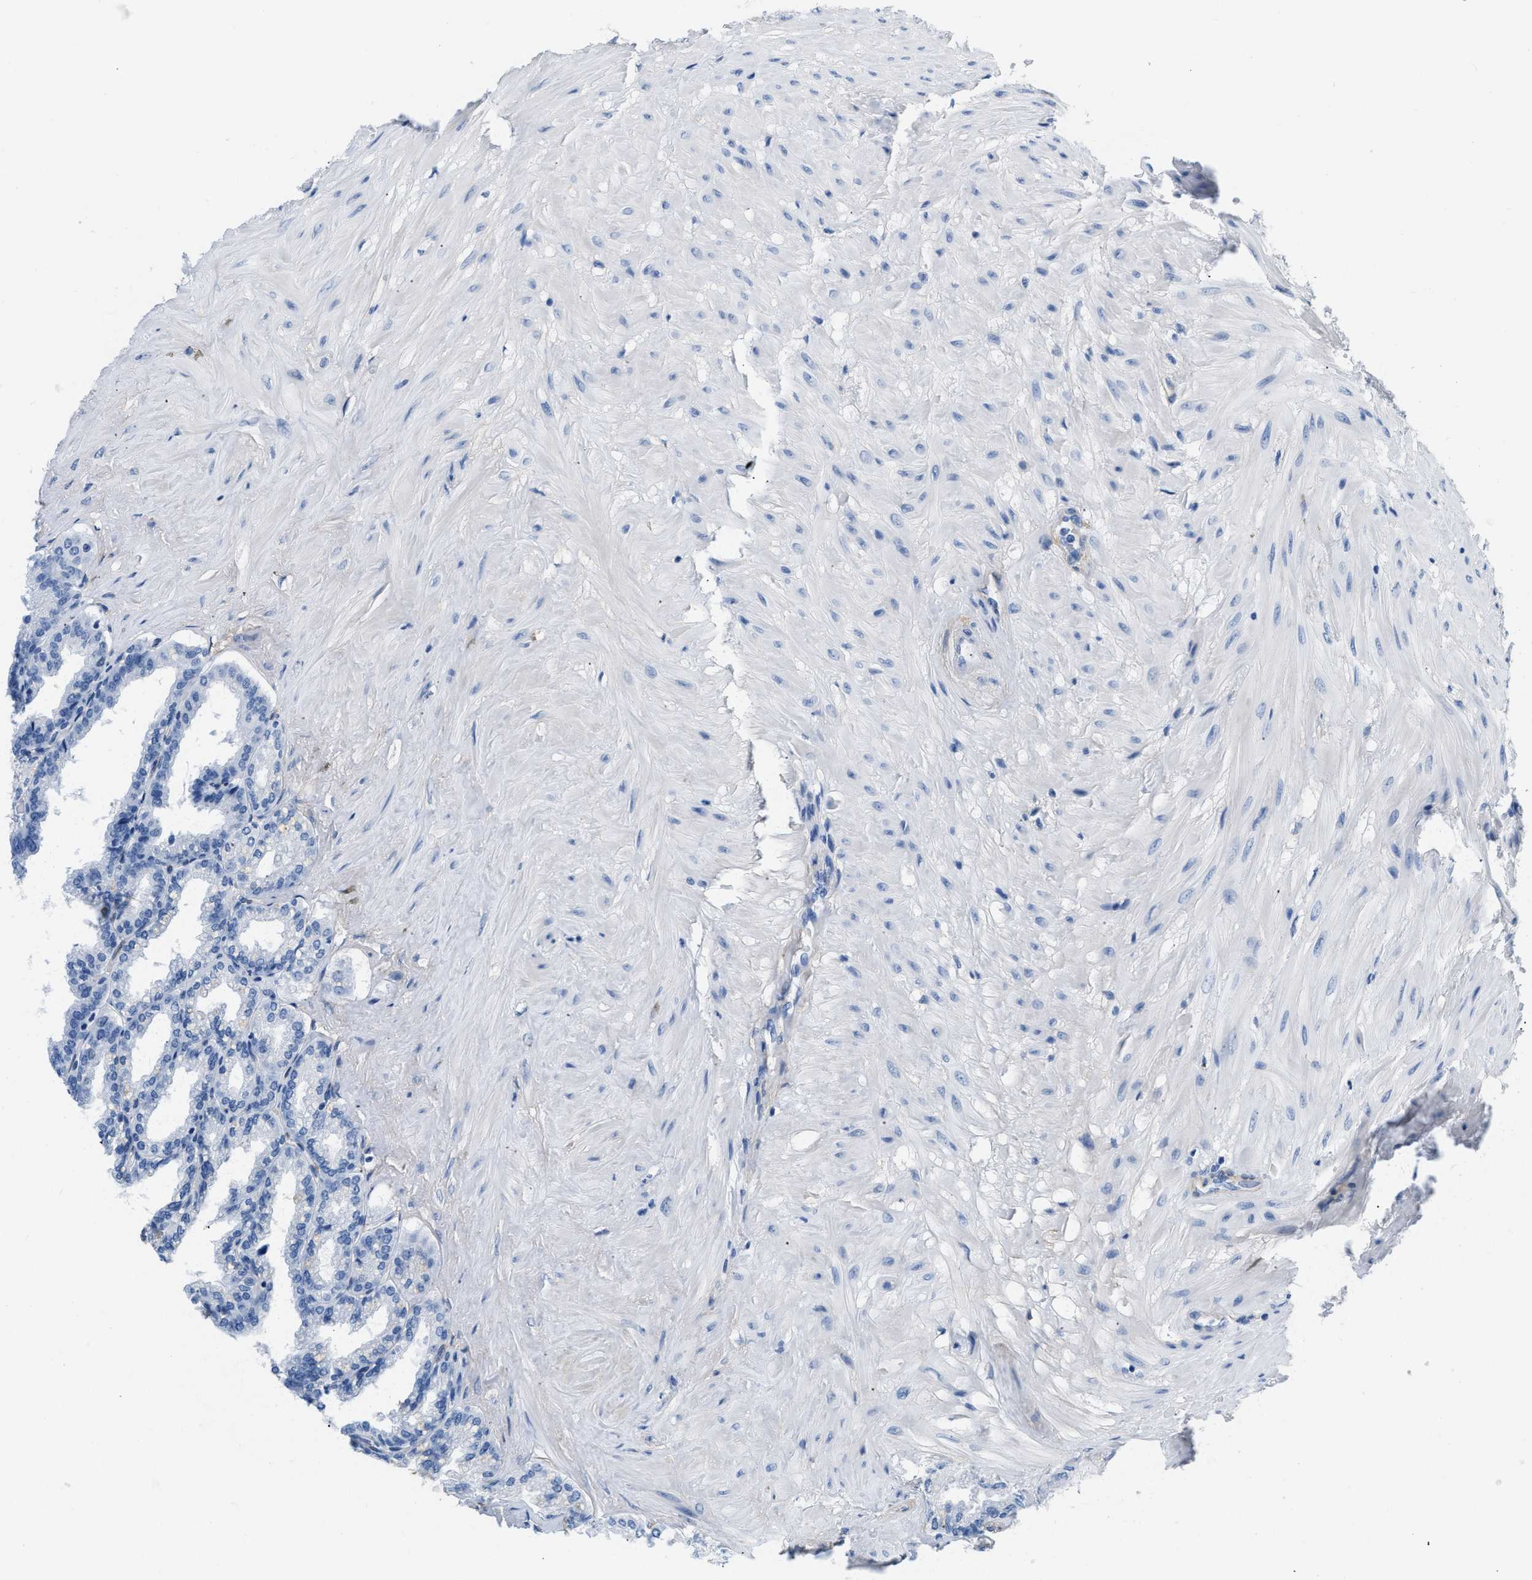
{"staining": {"intensity": "negative", "quantity": "none", "location": "none"}, "tissue": "seminal vesicle", "cell_type": "Glandular cells", "image_type": "normal", "snomed": [{"axis": "morphology", "description": "Normal tissue, NOS"}, {"axis": "topography", "description": "Seminal veicle"}], "caption": "Immunohistochemical staining of benign seminal vesicle shows no significant staining in glandular cells.", "gene": "PDGFRB", "patient": {"sex": "male", "age": 46}}